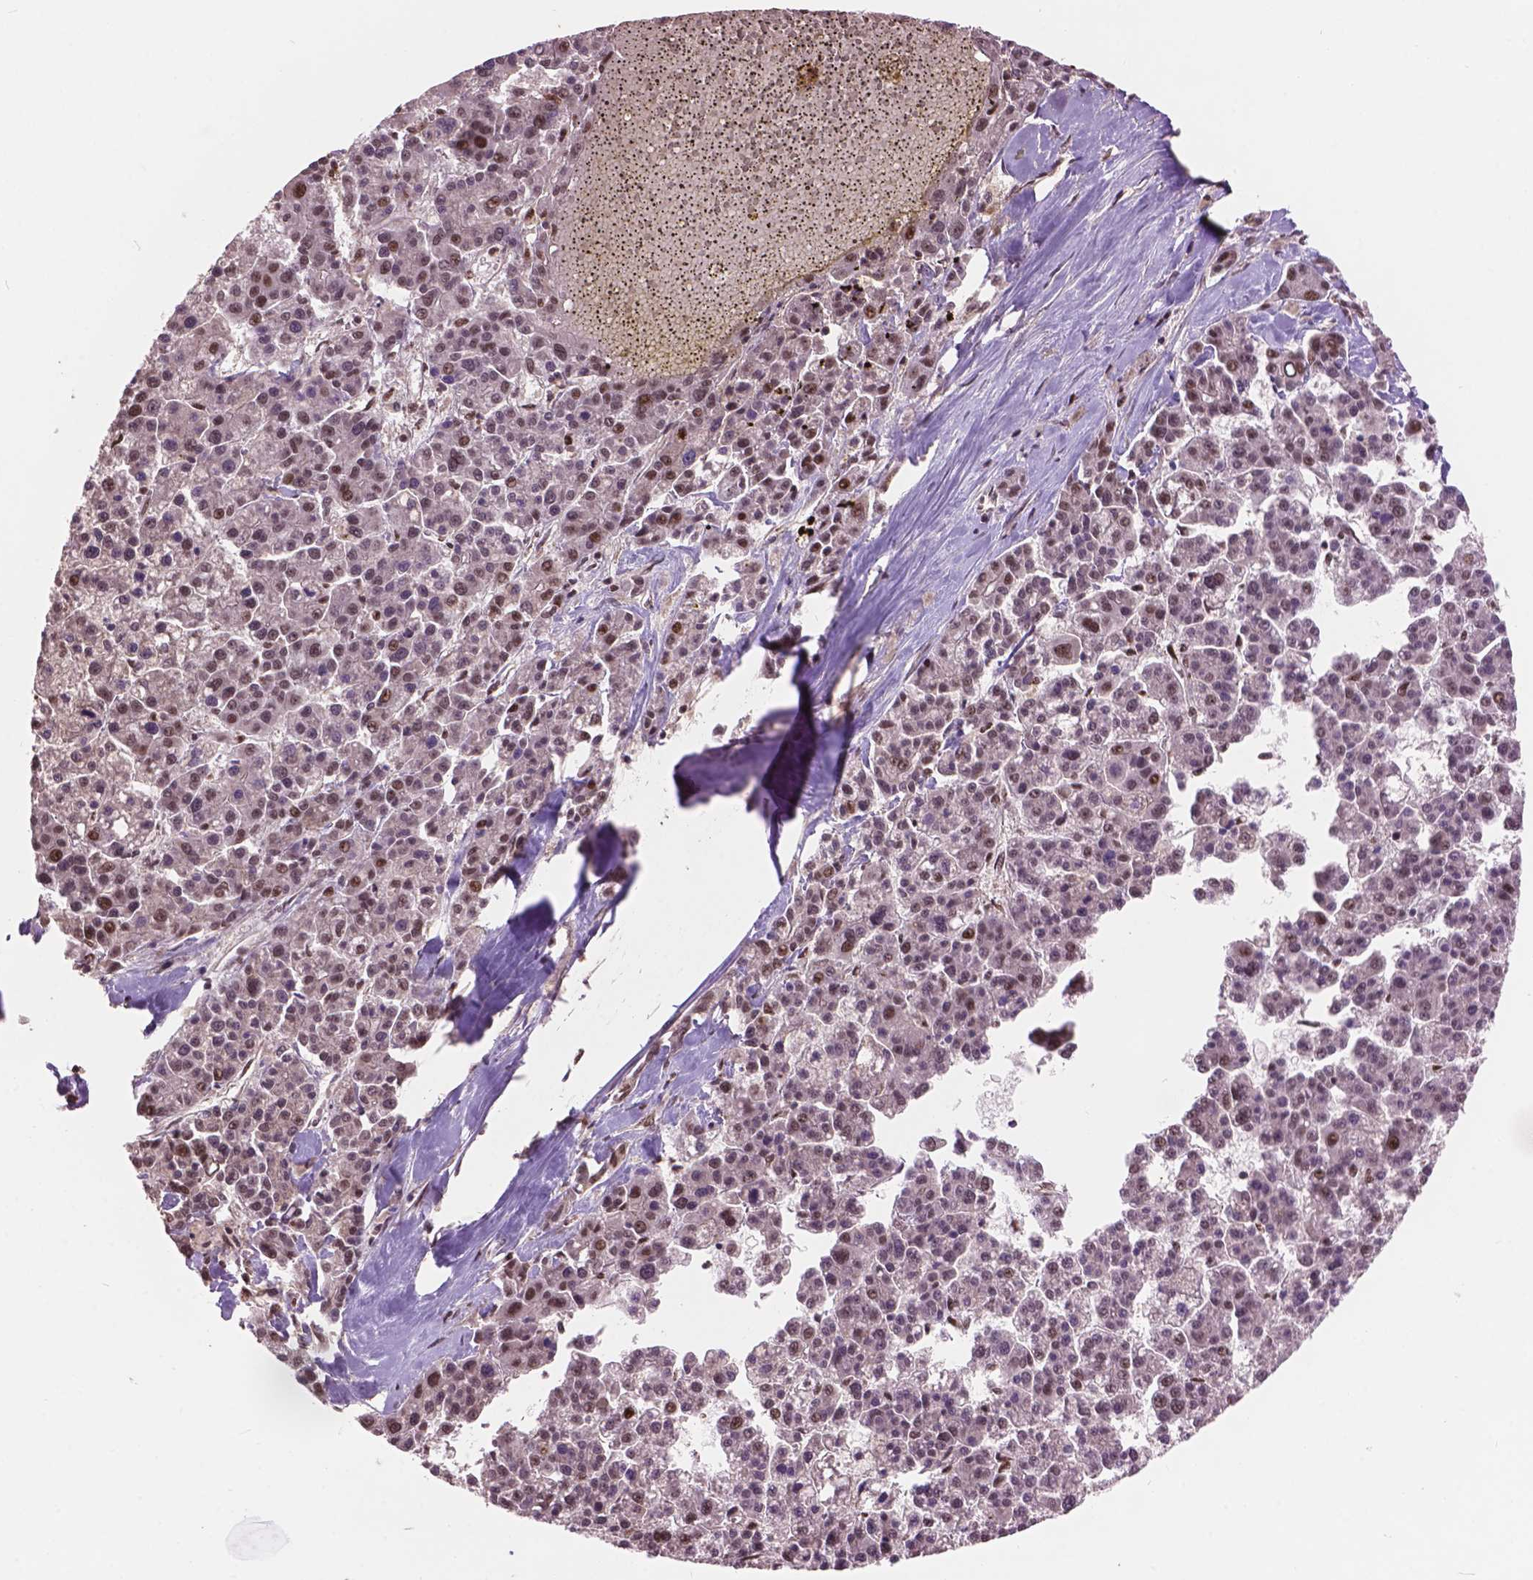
{"staining": {"intensity": "moderate", "quantity": ">75%", "location": "nuclear"}, "tissue": "liver cancer", "cell_type": "Tumor cells", "image_type": "cancer", "snomed": [{"axis": "morphology", "description": "Carcinoma, Hepatocellular, NOS"}, {"axis": "topography", "description": "Liver"}], "caption": "A medium amount of moderate nuclear expression is appreciated in about >75% of tumor cells in liver cancer tissue. Ihc stains the protein of interest in brown and the nuclei are stained blue.", "gene": "ANP32B", "patient": {"sex": "female", "age": 58}}